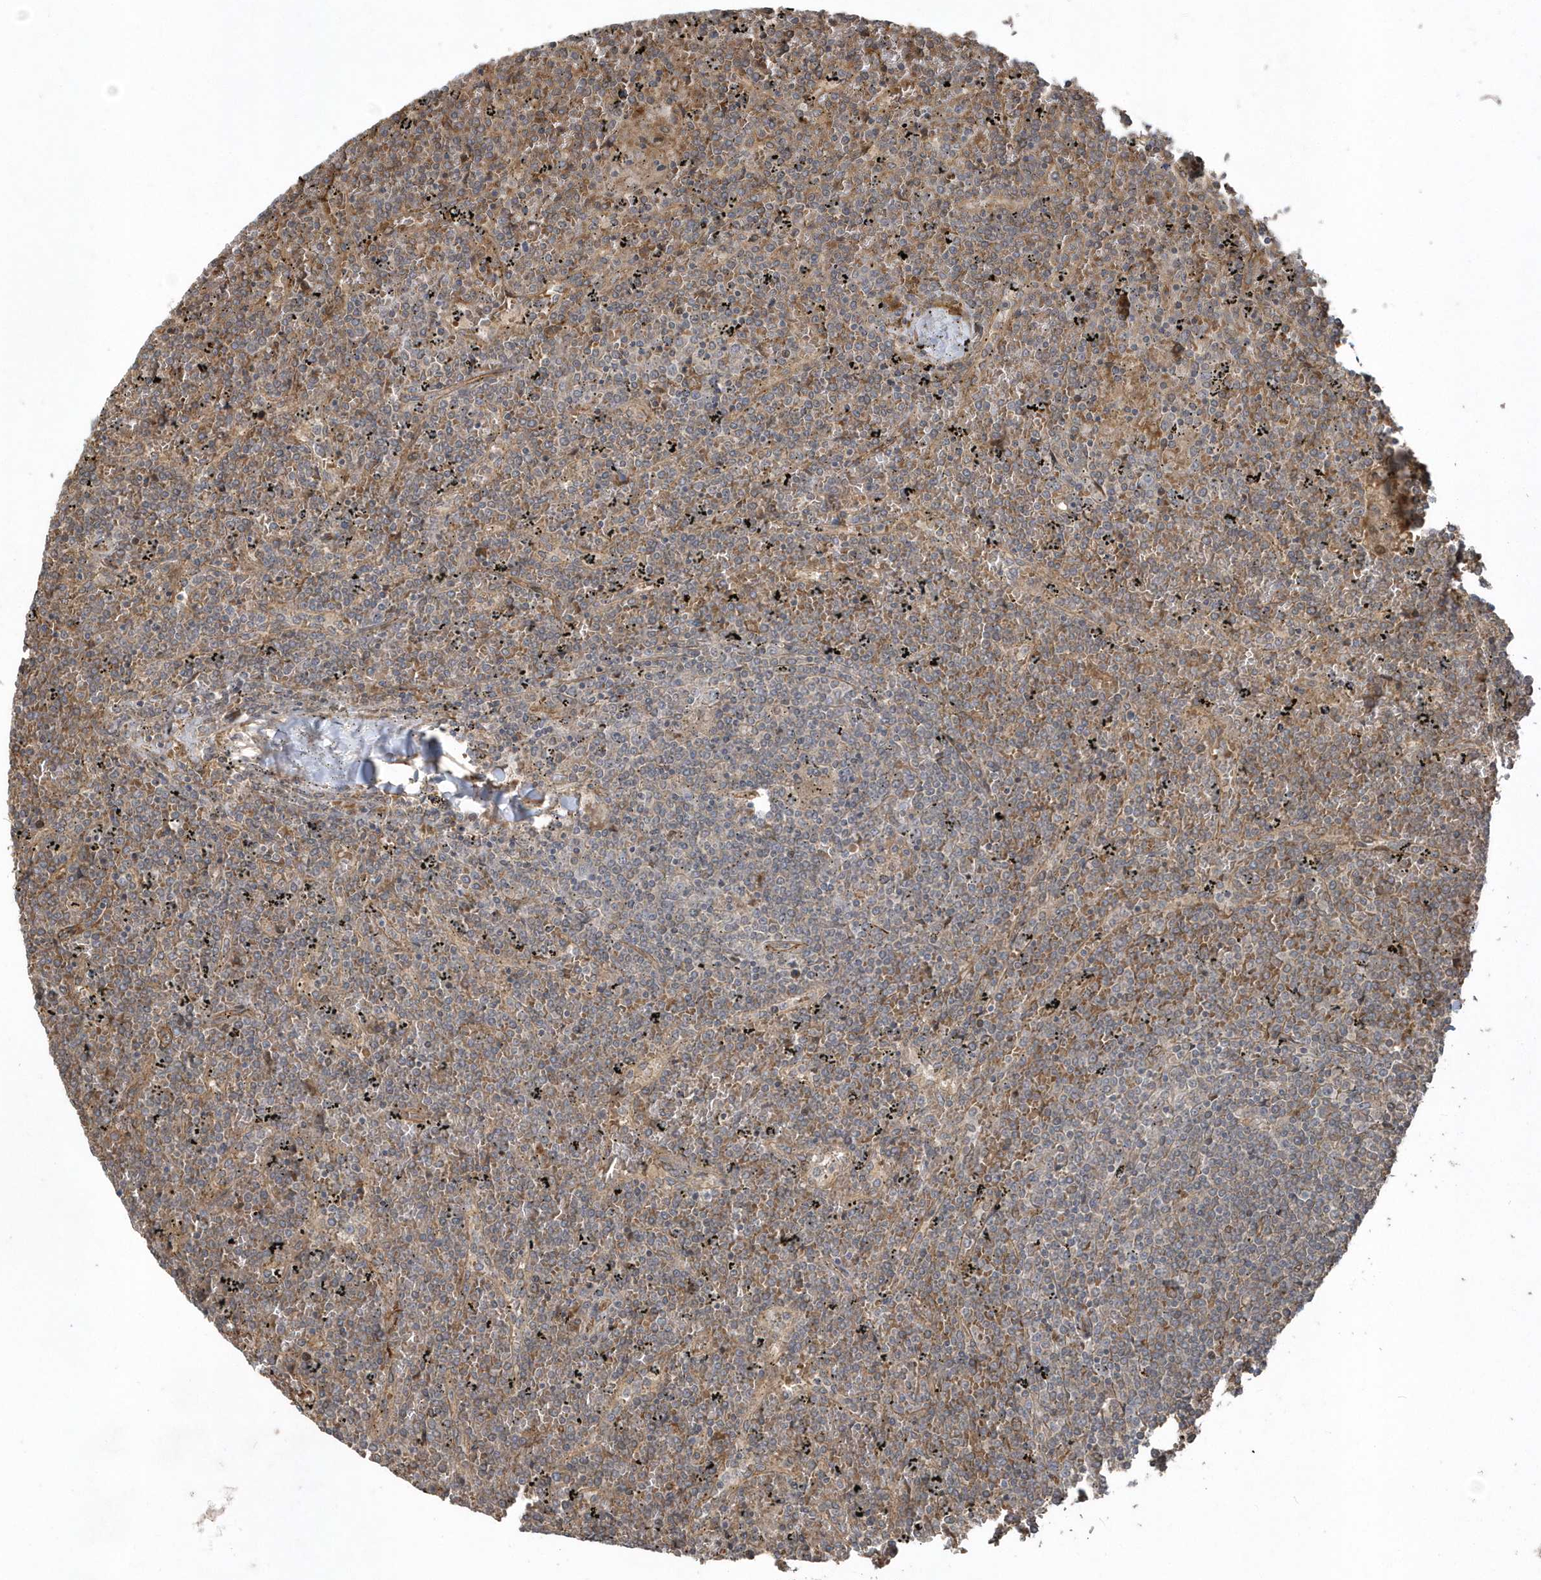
{"staining": {"intensity": "negative", "quantity": "none", "location": "none"}, "tissue": "lymphoma", "cell_type": "Tumor cells", "image_type": "cancer", "snomed": [{"axis": "morphology", "description": "Malignant lymphoma, non-Hodgkin's type, Low grade"}, {"axis": "topography", "description": "Spleen"}], "caption": "Immunohistochemistry photomicrograph of human low-grade malignant lymphoma, non-Hodgkin's type stained for a protein (brown), which exhibits no expression in tumor cells.", "gene": "HERPUD1", "patient": {"sex": "female", "age": 19}}